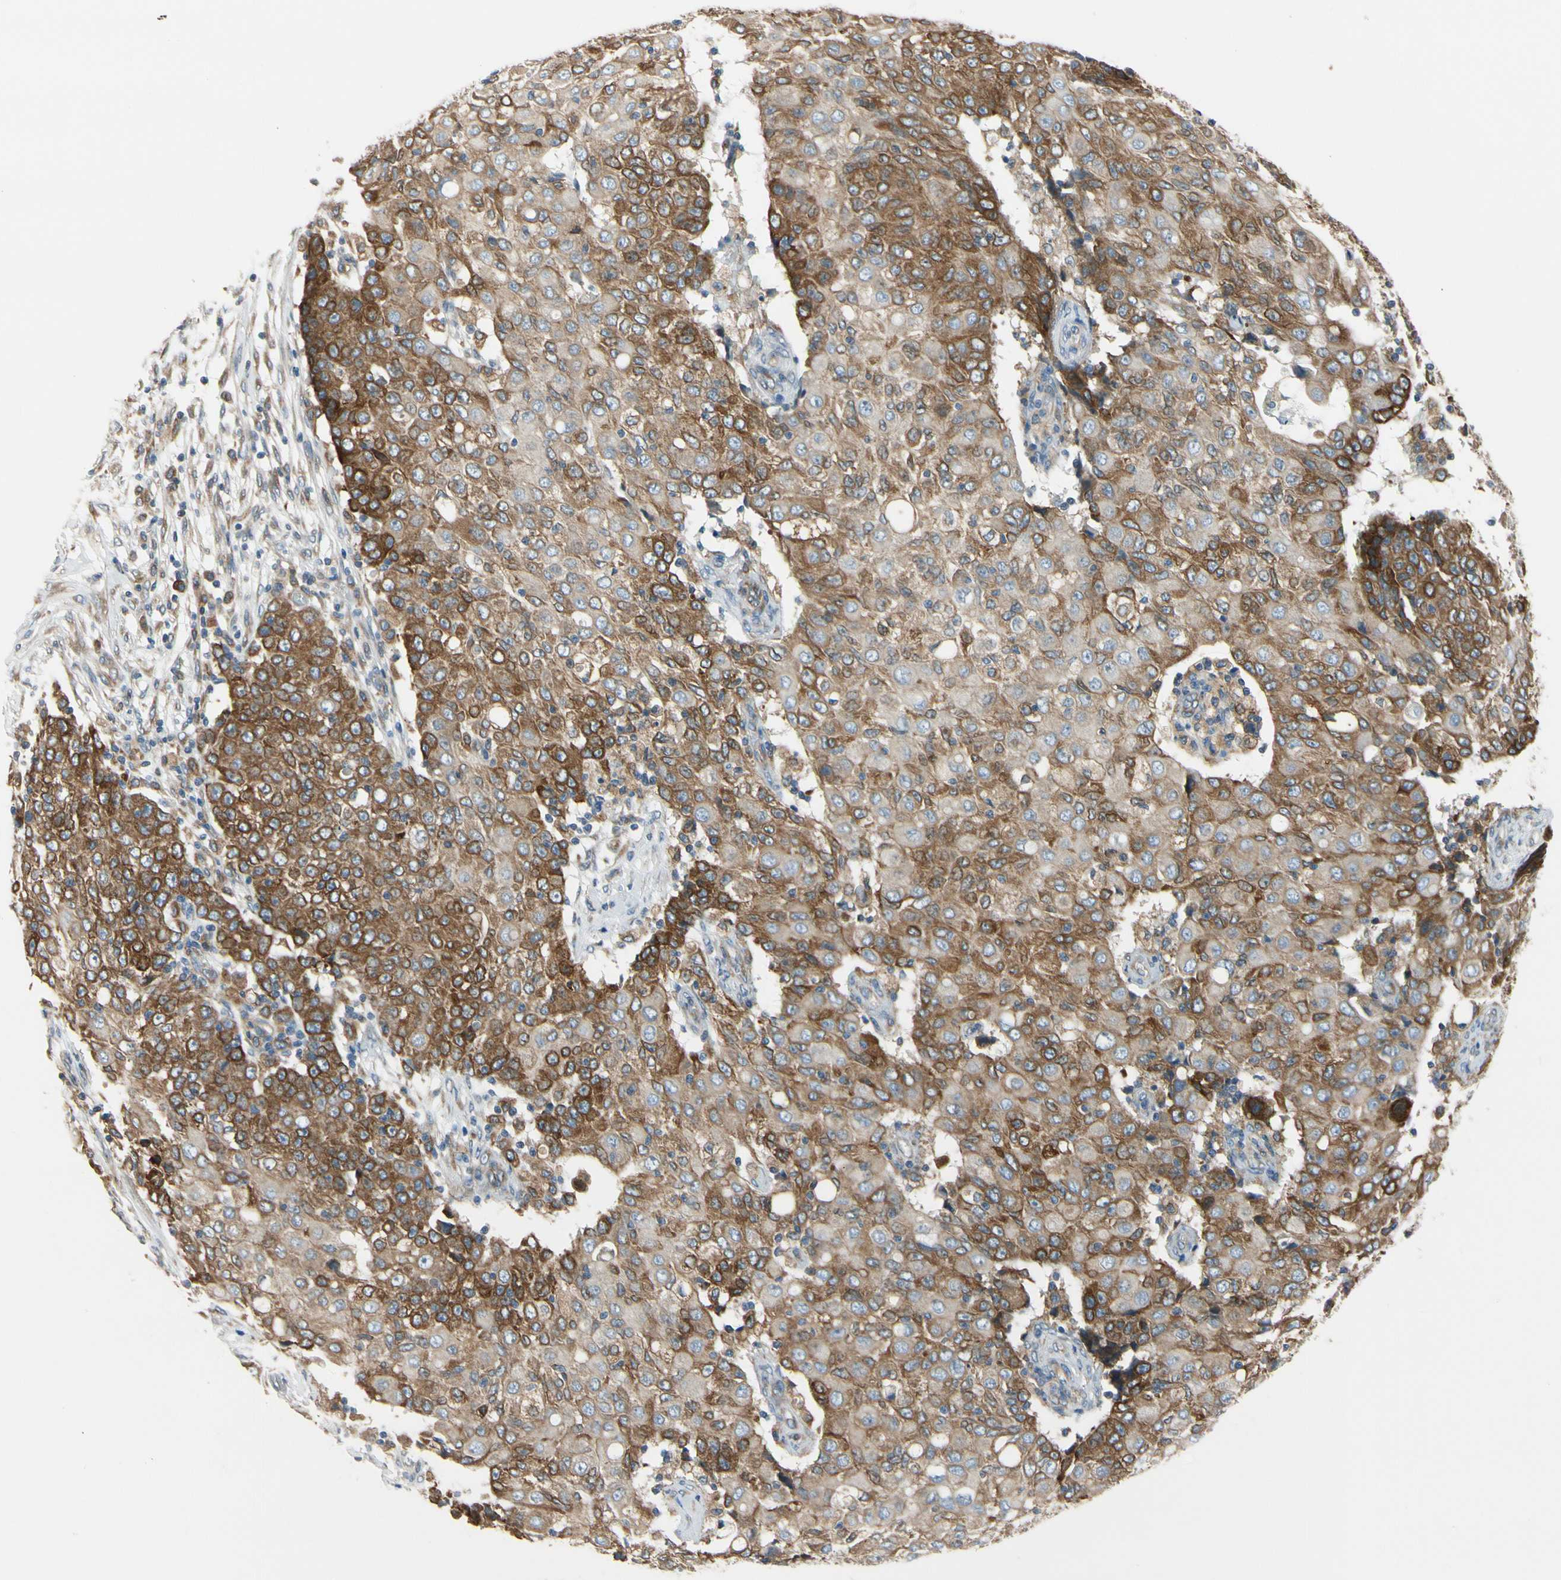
{"staining": {"intensity": "strong", "quantity": ">75%", "location": "cytoplasmic/membranous"}, "tissue": "ovarian cancer", "cell_type": "Tumor cells", "image_type": "cancer", "snomed": [{"axis": "morphology", "description": "Carcinoma, endometroid"}, {"axis": "topography", "description": "Ovary"}], "caption": "An image of human ovarian cancer stained for a protein shows strong cytoplasmic/membranous brown staining in tumor cells.", "gene": "CLCC1", "patient": {"sex": "female", "age": 42}}